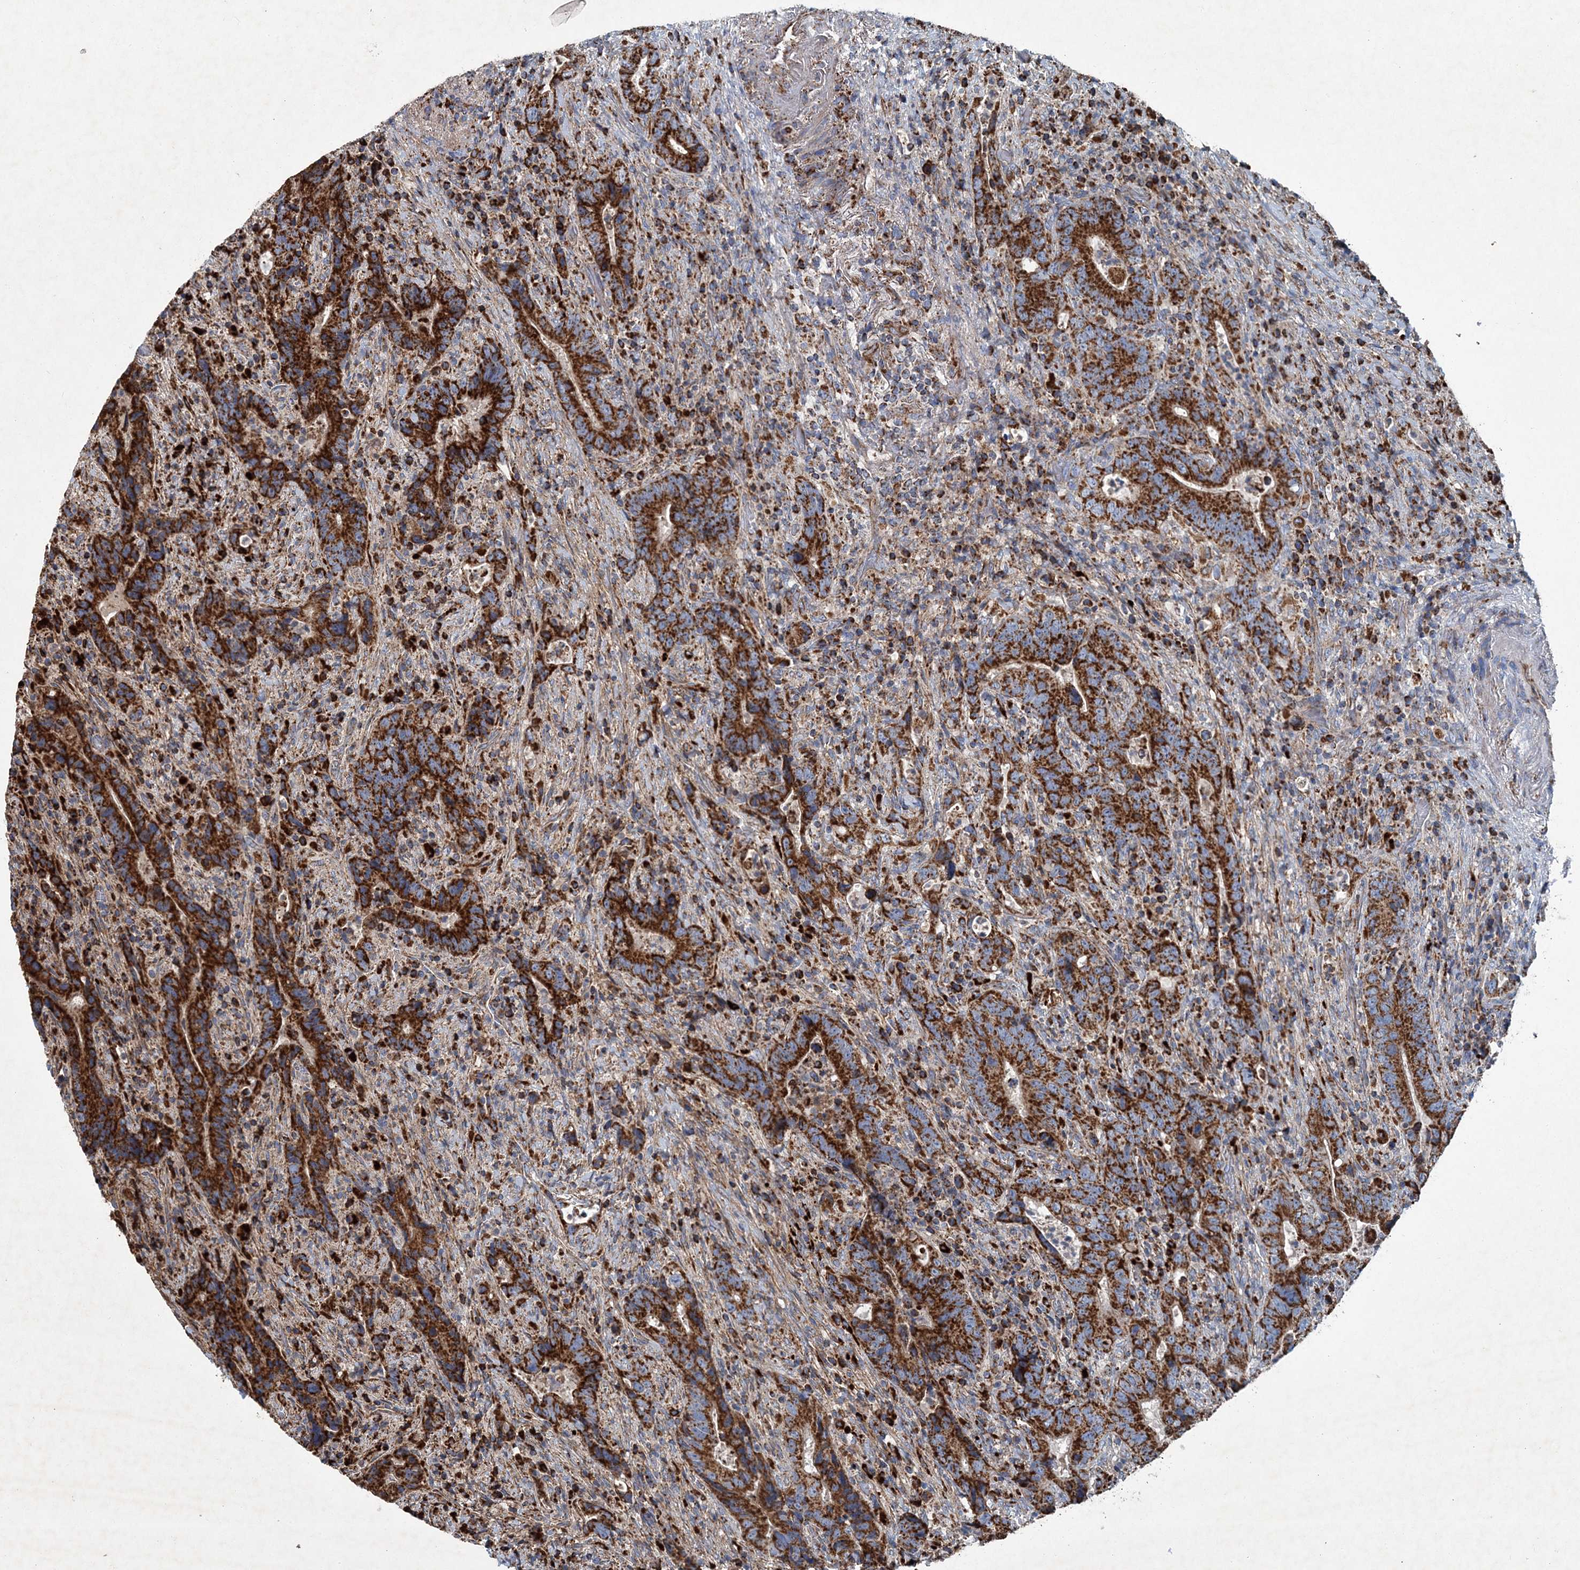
{"staining": {"intensity": "strong", "quantity": ">75%", "location": "cytoplasmic/membranous"}, "tissue": "colorectal cancer", "cell_type": "Tumor cells", "image_type": "cancer", "snomed": [{"axis": "morphology", "description": "Adenocarcinoma, NOS"}, {"axis": "topography", "description": "Colon"}], "caption": "High-power microscopy captured an immunohistochemistry (IHC) histopathology image of adenocarcinoma (colorectal), revealing strong cytoplasmic/membranous expression in about >75% of tumor cells.", "gene": "SPAG16", "patient": {"sex": "female", "age": 75}}